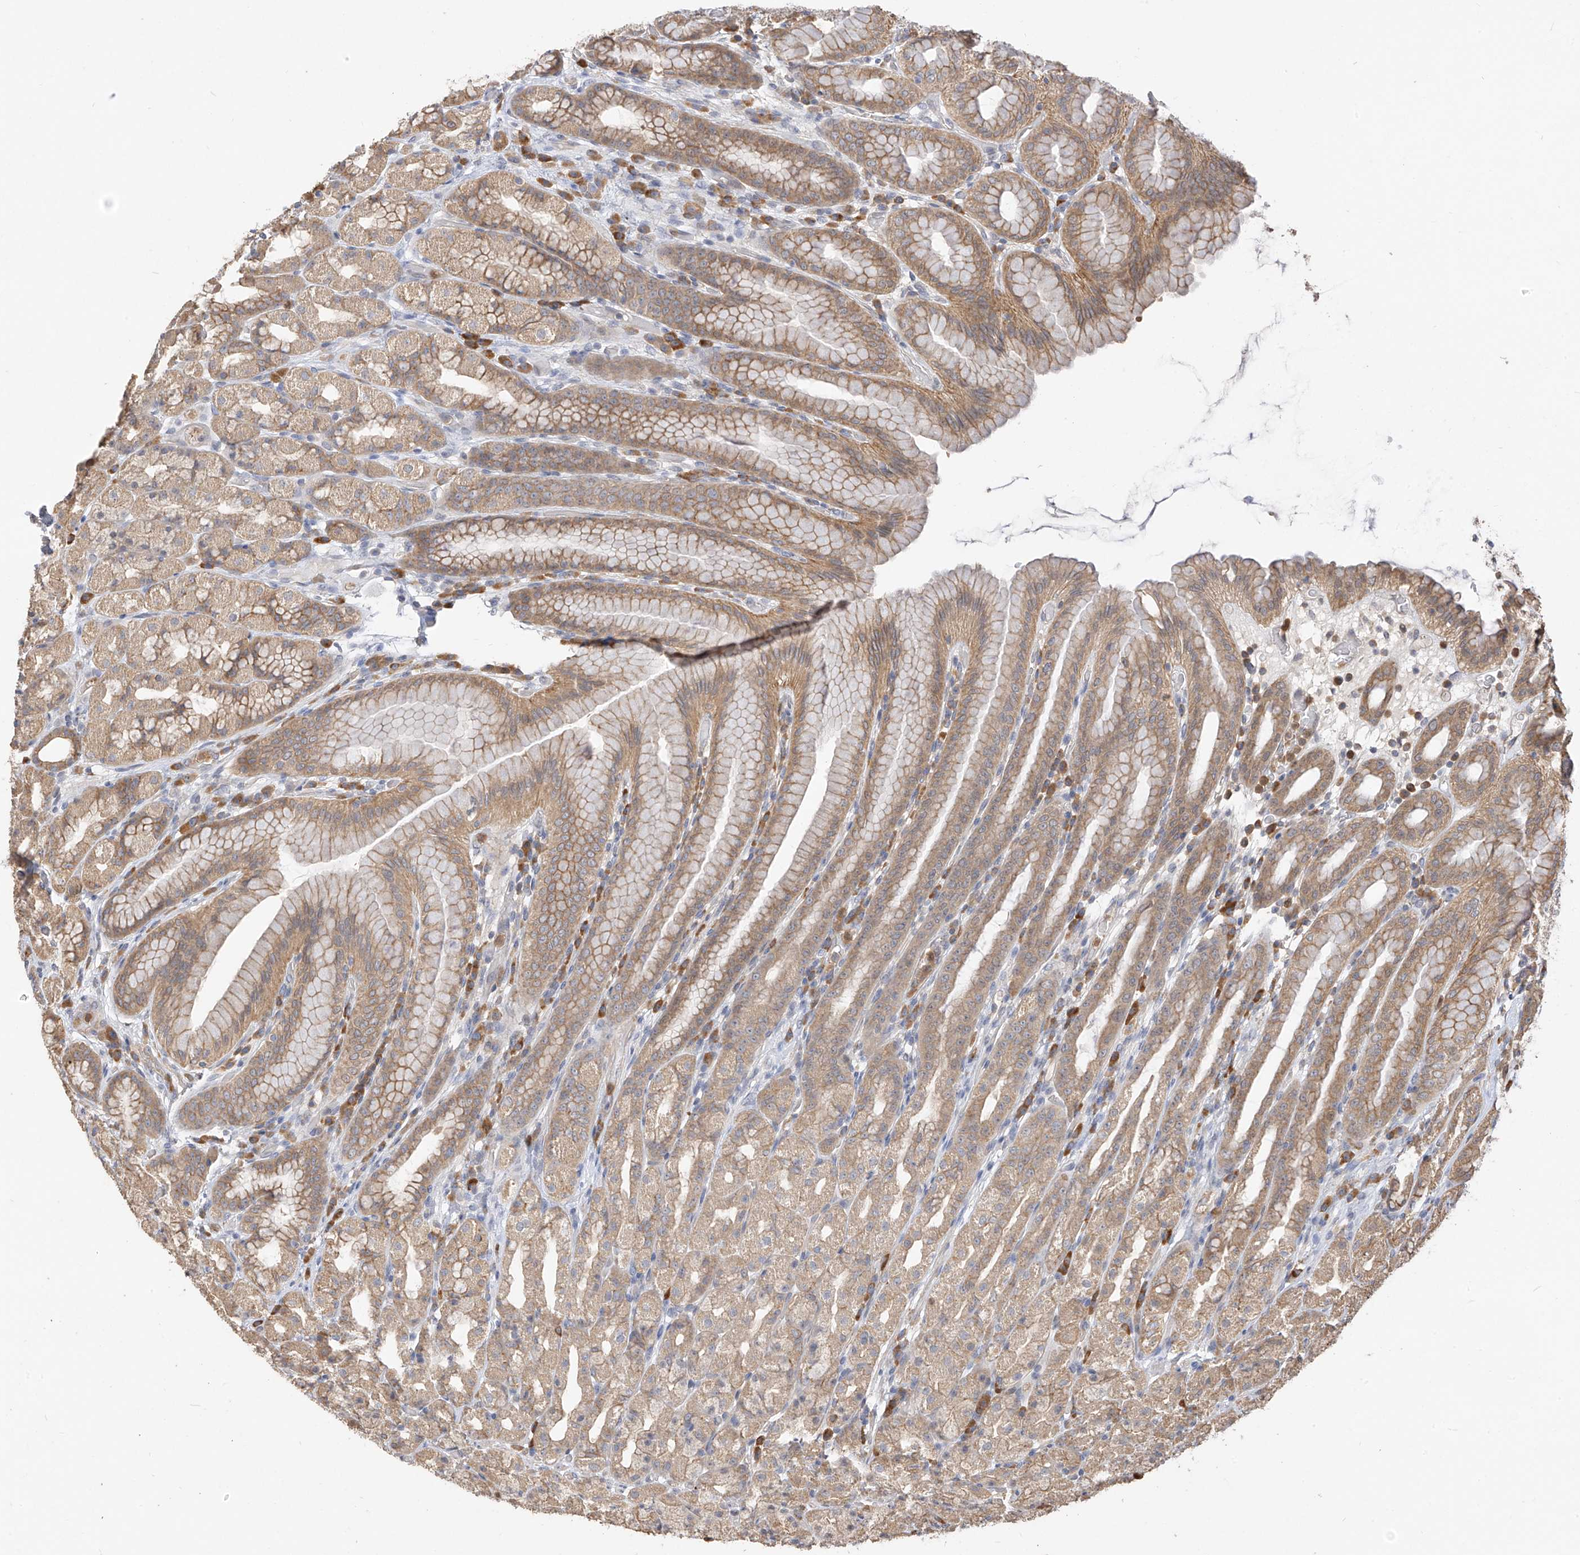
{"staining": {"intensity": "moderate", "quantity": "25%-75%", "location": "cytoplasmic/membranous"}, "tissue": "stomach", "cell_type": "Glandular cells", "image_type": "normal", "snomed": [{"axis": "morphology", "description": "Normal tissue, NOS"}, {"axis": "topography", "description": "Stomach, upper"}], "caption": "The image exhibits staining of unremarkable stomach, revealing moderate cytoplasmic/membranous protein positivity (brown color) within glandular cells. Ihc stains the protein of interest in brown and the nuclei are stained blue.", "gene": "OFD1", "patient": {"sex": "male", "age": 68}}